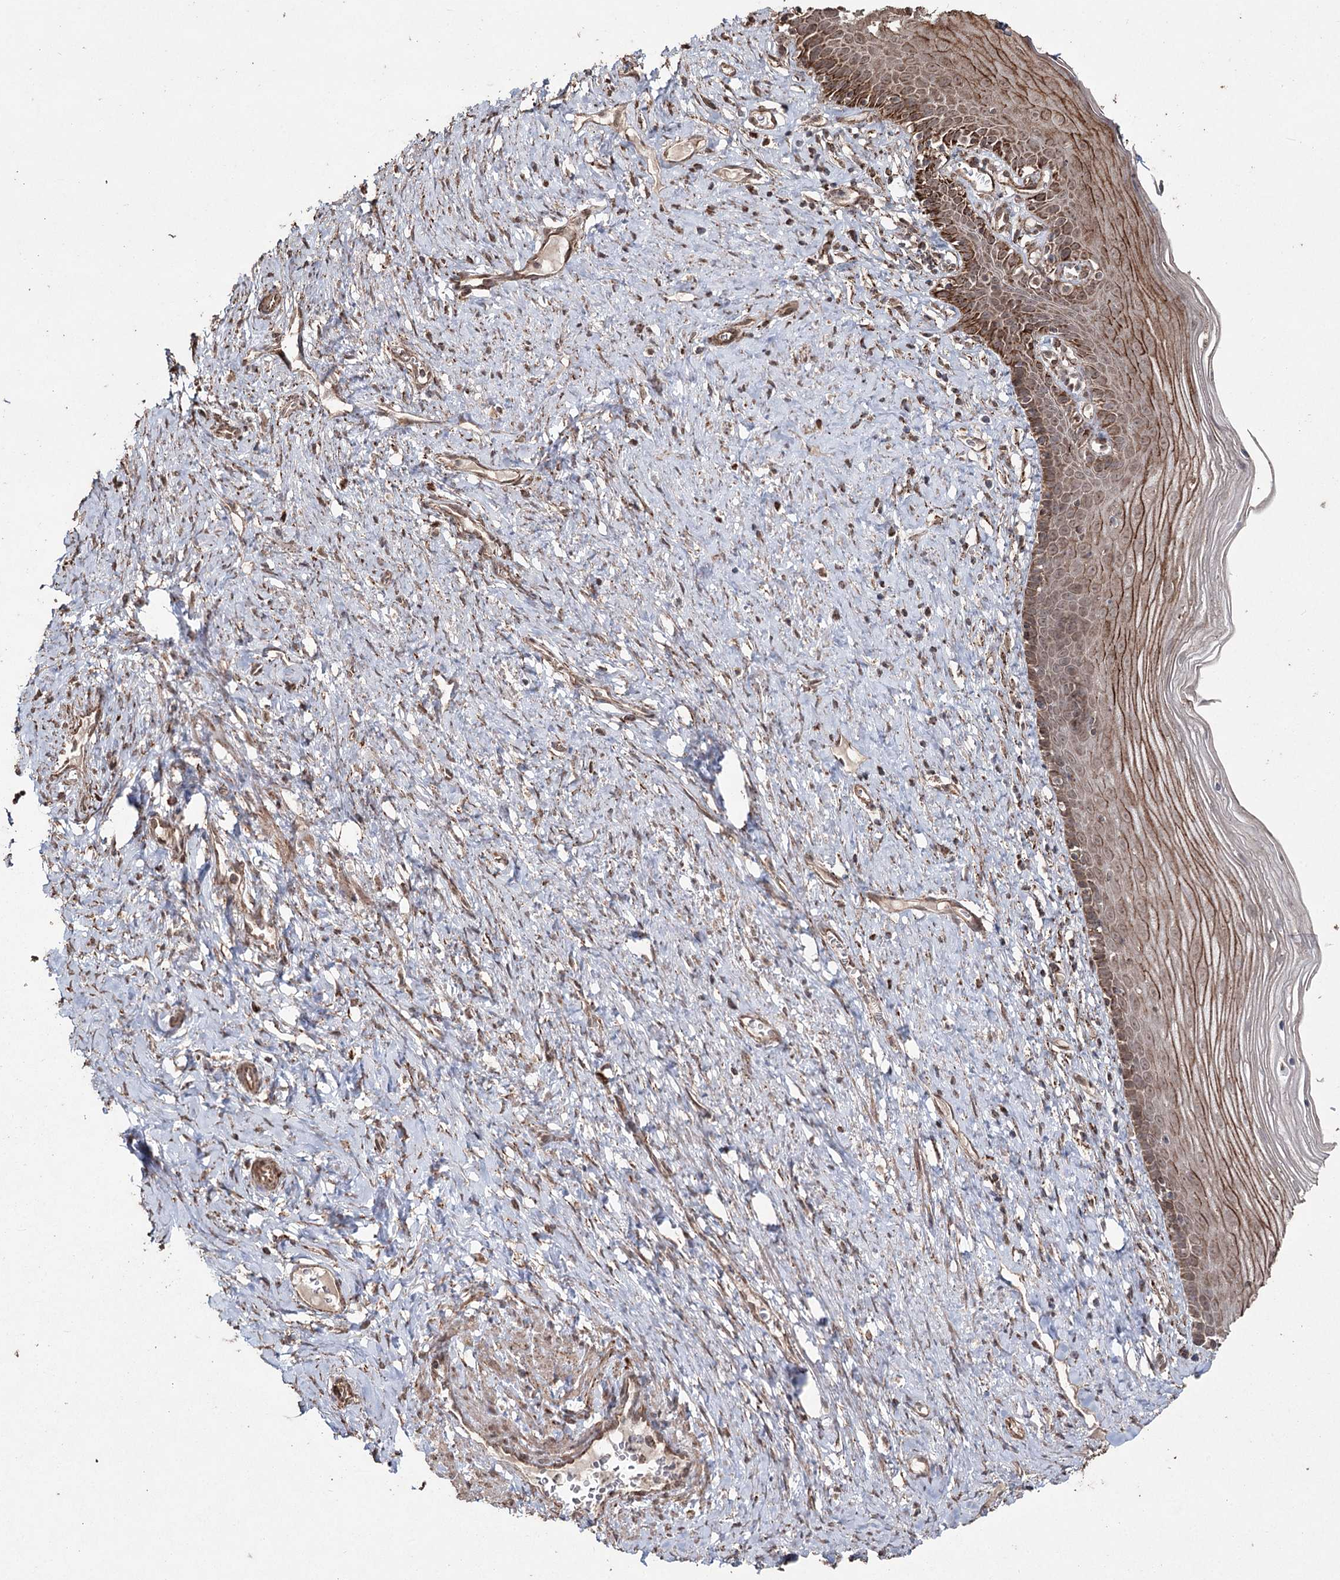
{"staining": {"intensity": "strong", "quantity": ">75%", "location": "cytoplasmic/membranous"}, "tissue": "cervix", "cell_type": "Glandular cells", "image_type": "normal", "snomed": [{"axis": "morphology", "description": "Normal tissue, NOS"}, {"axis": "topography", "description": "Cervix"}], "caption": "Immunohistochemistry (IHC) histopathology image of unremarkable human cervix stained for a protein (brown), which demonstrates high levels of strong cytoplasmic/membranous staining in about >75% of glandular cells.", "gene": "SLF2", "patient": {"sex": "female", "age": 42}}